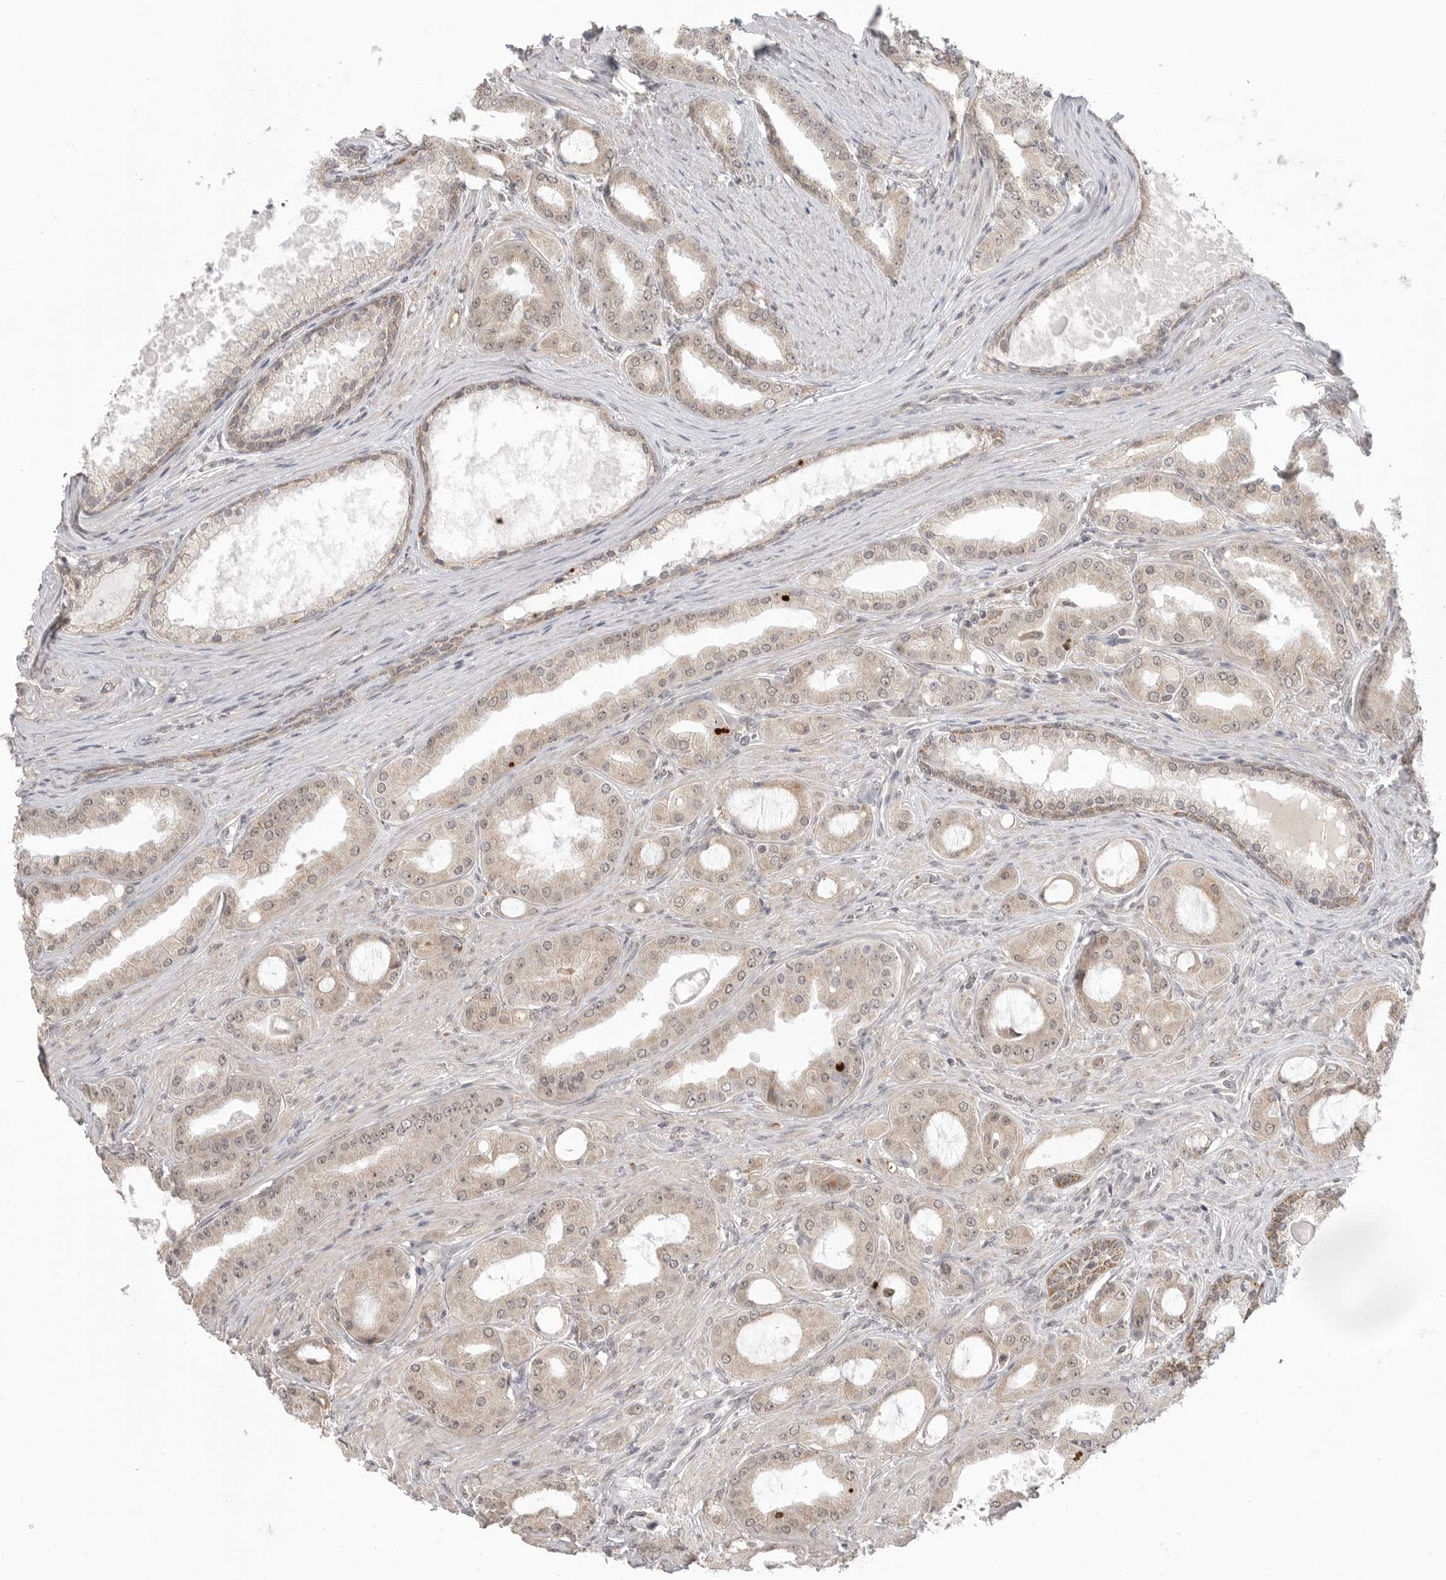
{"staining": {"intensity": "weak", "quantity": "25%-75%", "location": "cytoplasmic/membranous,nuclear"}, "tissue": "prostate cancer", "cell_type": "Tumor cells", "image_type": "cancer", "snomed": [{"axis": "morphology", "description": "Adenocarcinoma, High grade"}, {"axis": "topography", "description": "Prostate"}], "caption": "This photomicrograph exhibits prostate cancer (high-grade adenocarcinoma) stained with IHC to label a protein in brown. The cytoplasmic/membranous and nuclear of tumor cells show weak positivity for the protein. Nuclei are counter-stained blue.", "gene": "KALRN", "patient": {"sex": "male", "age": 60}}